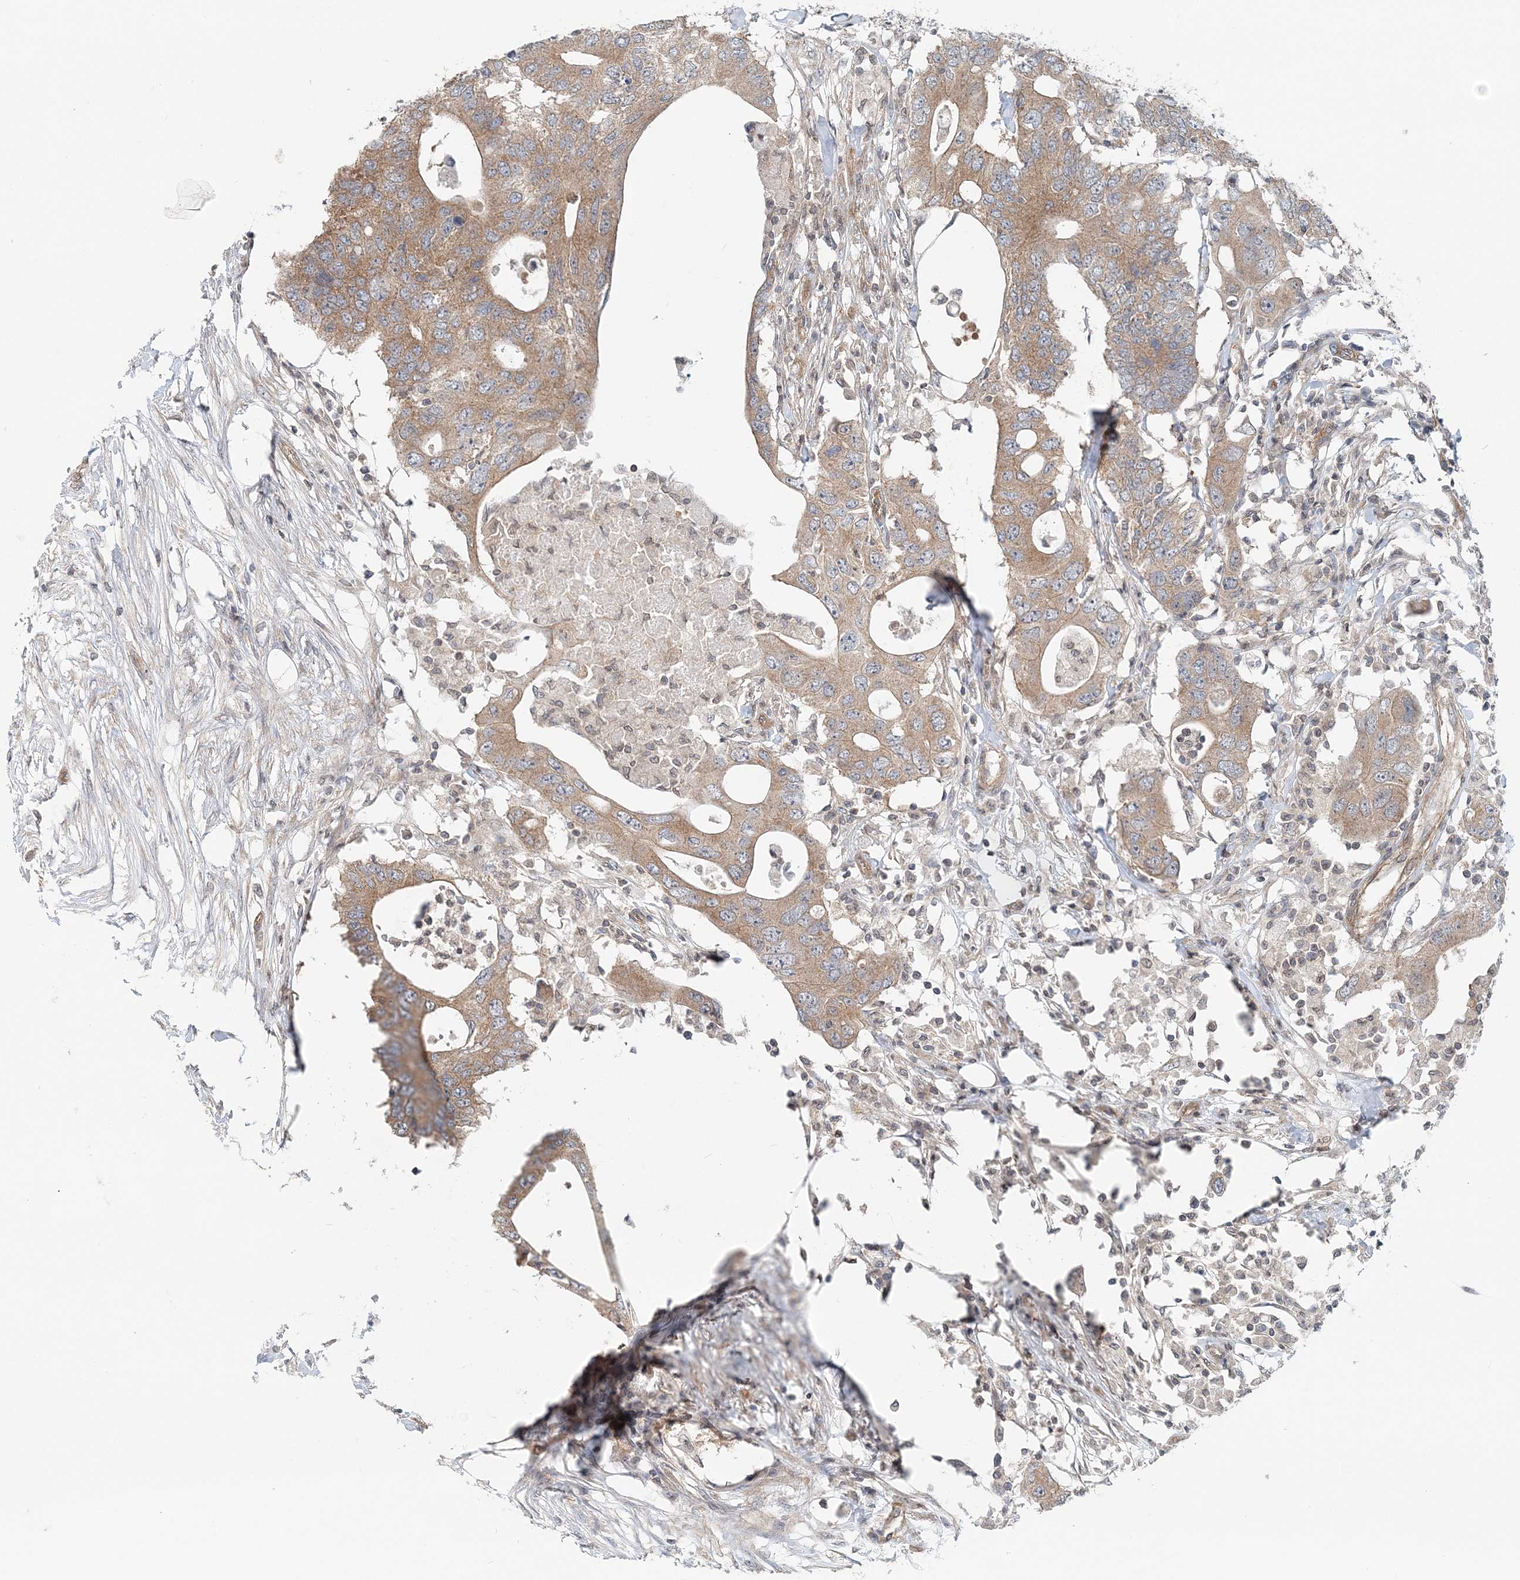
{"staining": {"intensity": "moderate", "quantity": ">75%", "location": "cytoplasmic/membranous"}, "tissue": "colorectal cancer", "cell_type": "Tumor cells", "image_type": "cancer", "snomed": [{"axis": "morphology", "description": "Adenocarcinoma, NOS"}, {"axis": "topography", "description": "Colon"}], "caption": "A brown stain labels moderate cytoplasmic/membranous expression of a protein in colorectal cancer (adenocarcinoma) tumor cells. The staining is performed using DAB brown chromogen to label protein expression. The nuclei are counter-stained blue using hematoxylin.", "gene": "MOB4", "patient": {"sex": "male", "age": 71}}